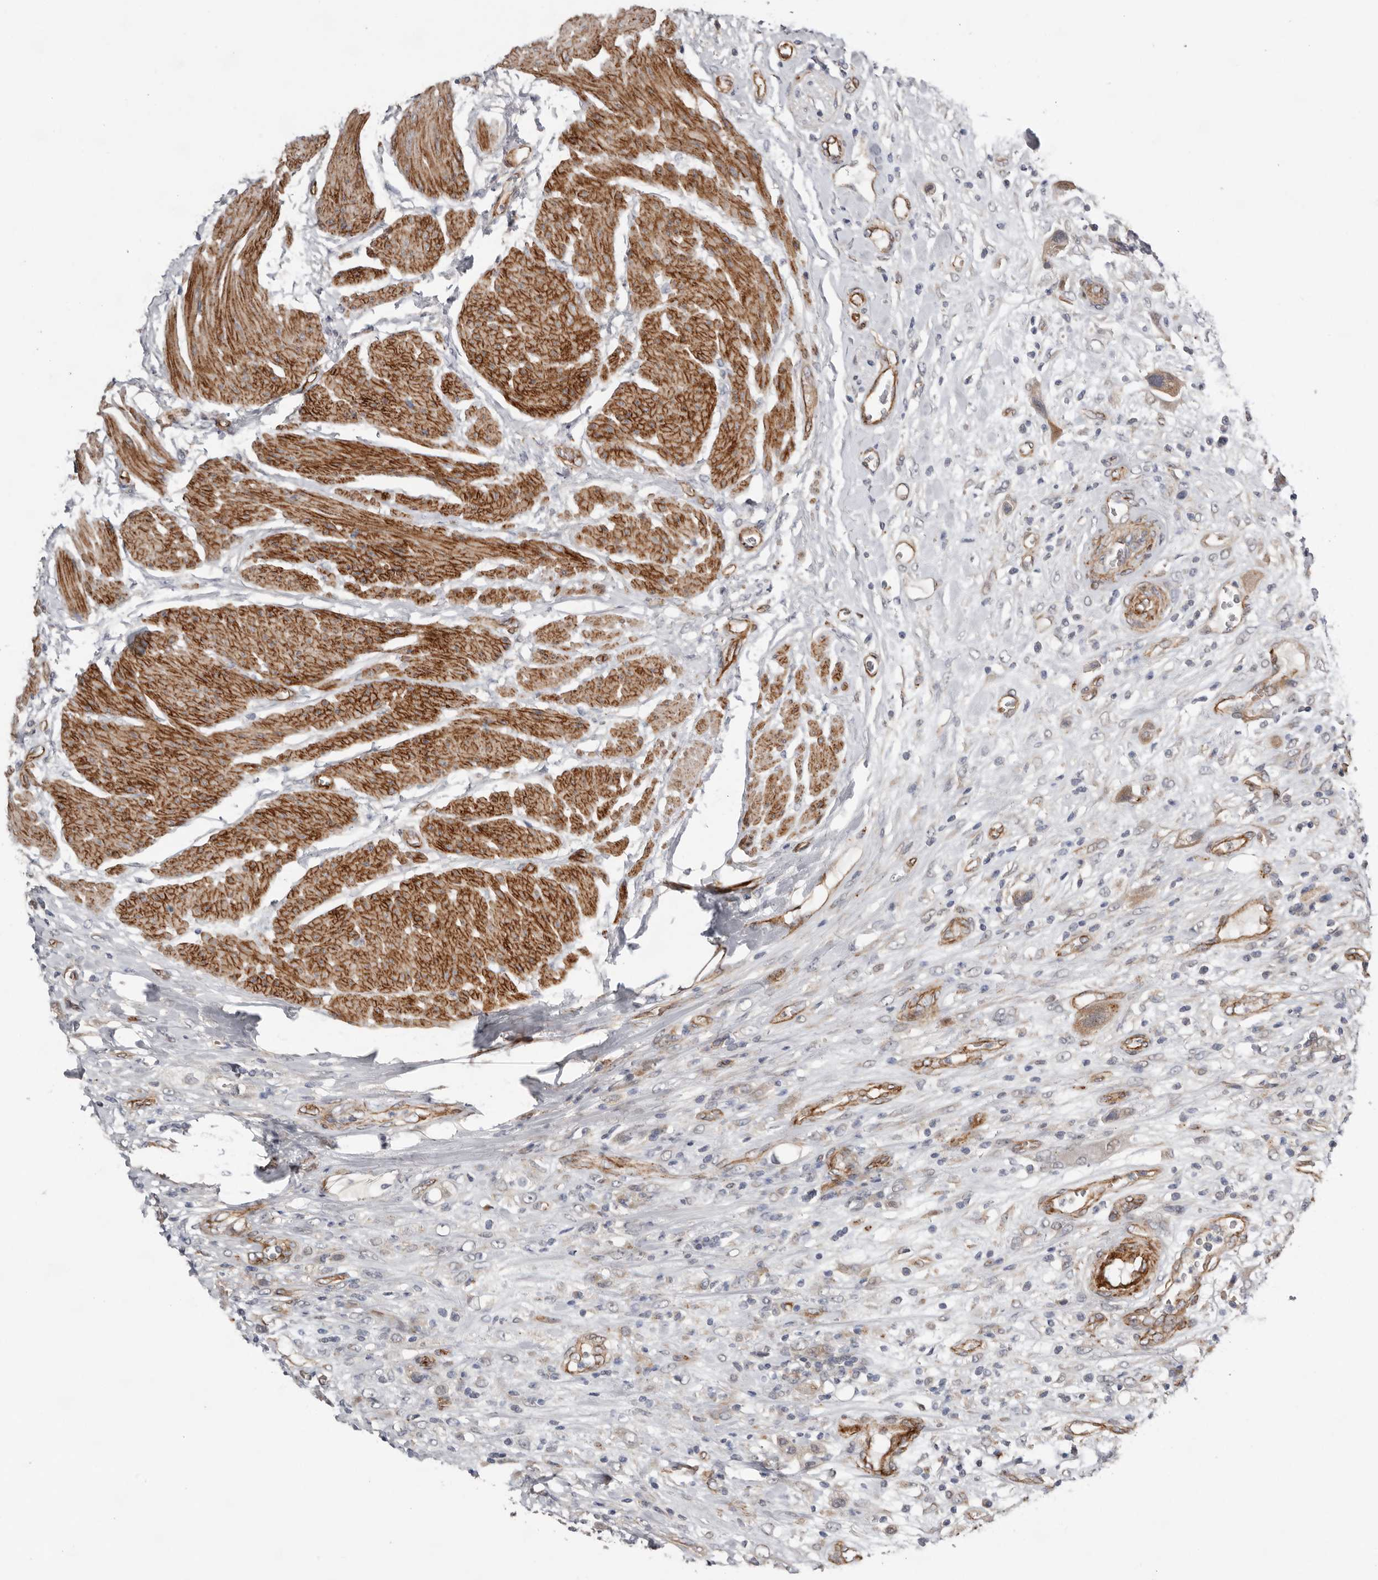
{"staining": {"intensity": "weak", "quantity": "25%-75%", "location": "cytoplasmic/membranous"}, "tissue": "urothelial cancer", "cell_type": "Tumor cells", "image_type": "cancer", "snomed": [{"axis": "morphology", "description": "Urothelial carcinoma, High grade"}, {"axis": "topography", "description": "Urinary bladder"}], "caption": "DAB (3,3'-diaminobenzidine) immunohistochemical staining of human high-grade urothelial carcinoma exhibits weak cytoplasmic/membranous protein staining in approximately 25%-75% of tumor cells. The protein of interest is stained brown, and the nuclei are stained in blue (DAB (3,3'-diaminobenzidine) IHC with brightfield microscopy, high magnification).", "gene": "RANBP17", "patient": {"sex": "male", "age": 50}}